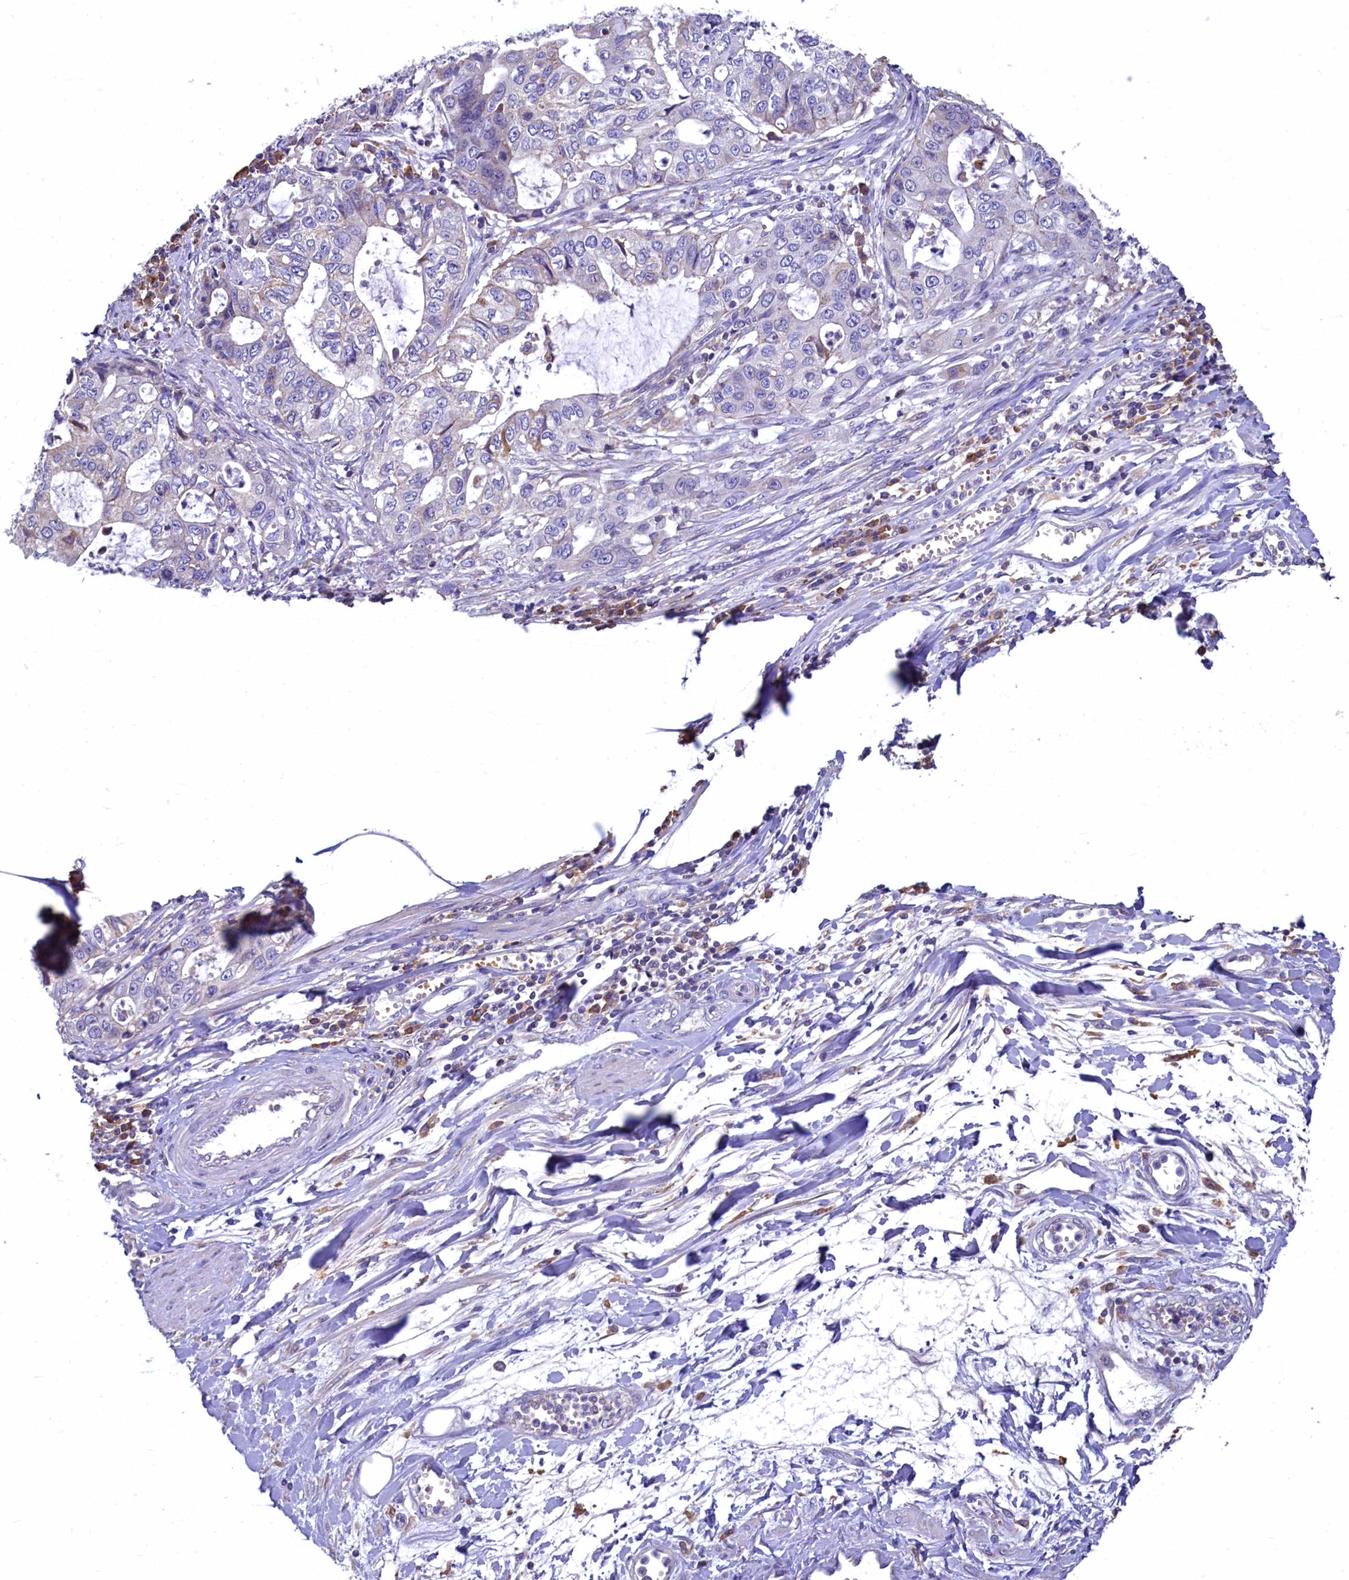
{"staining": {"intensity": "negative", "quantity": "none", "location": "none"}, "tissue": "stomach cancer", "cell_type": "Tumor cells", "image_type": "cancer", "snomed": [{"axis": "morphology", "description": "Adenocarcinoma, NOS"}, {"axis": "topography", "description": "Stomach, upper"}], "caption": "Immunohistochemistry (IHC) of human adenocarcinoma (stomach) shows no expression in tumor cells.", "gene": "HPS6", "patient": {"sex": "female", "age": 52}}